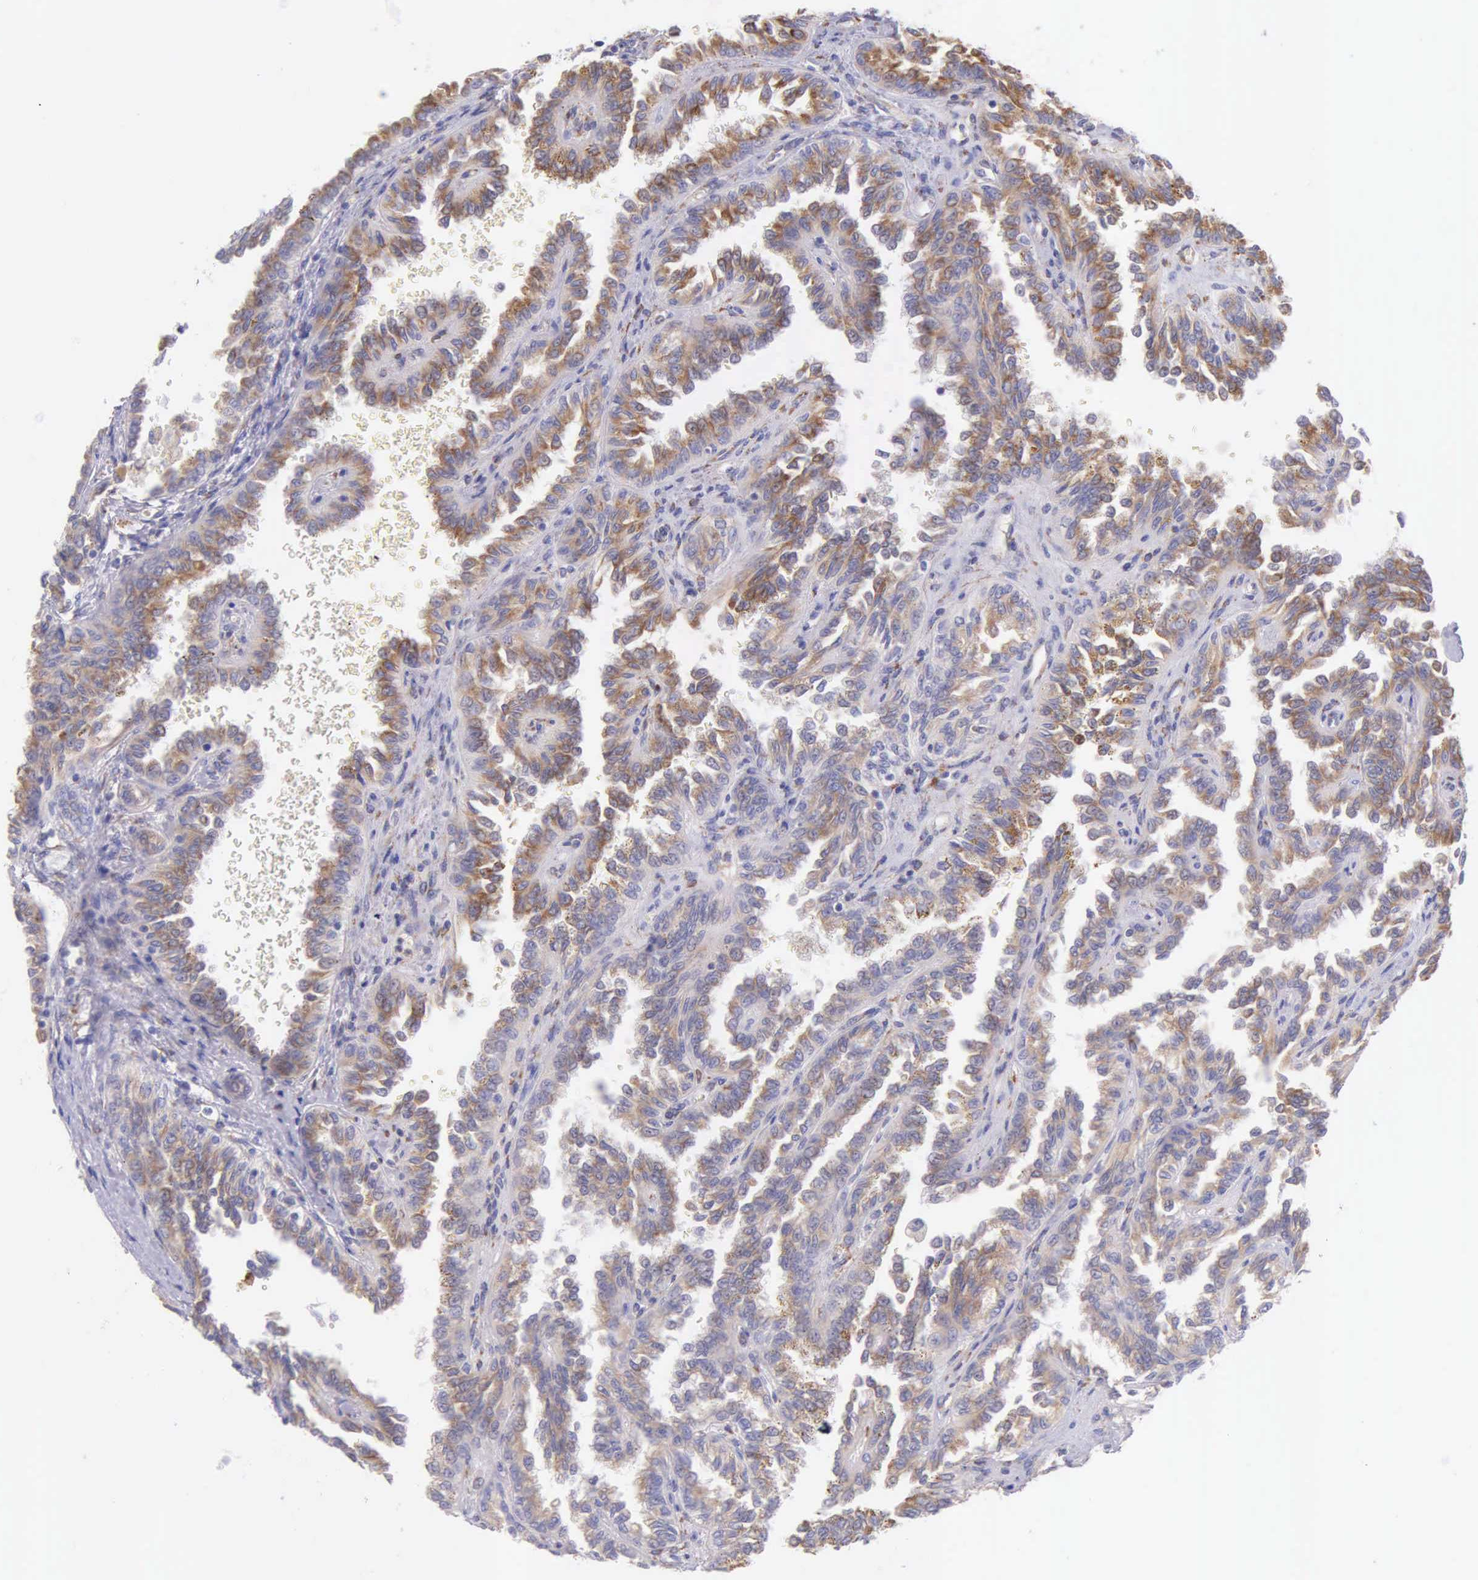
{"staining": {"intensity": "weak", "quantity": "25%-75%", "location": "cytoplasmic/membranous"}, "tissue": "renal cancer", "cell_type": "Tumor cells", "image_type": "cancer", "snomed": [{"axis": "morphology", "description": "Inflammation, NOS"}, {"axis": "morphology", "description": "Adenocarcinoma, NOS"}, {"axis": "topography", "description": "Kidney"}], "caption": "Protein expression analysis of renal cancer (adenocarcinoma) displays weak cytoplasmic/membranous expression in about 25%-75% of tumor cells.", "gene": "CKAP4", "patient": {"sex": "male", "age": 68}}